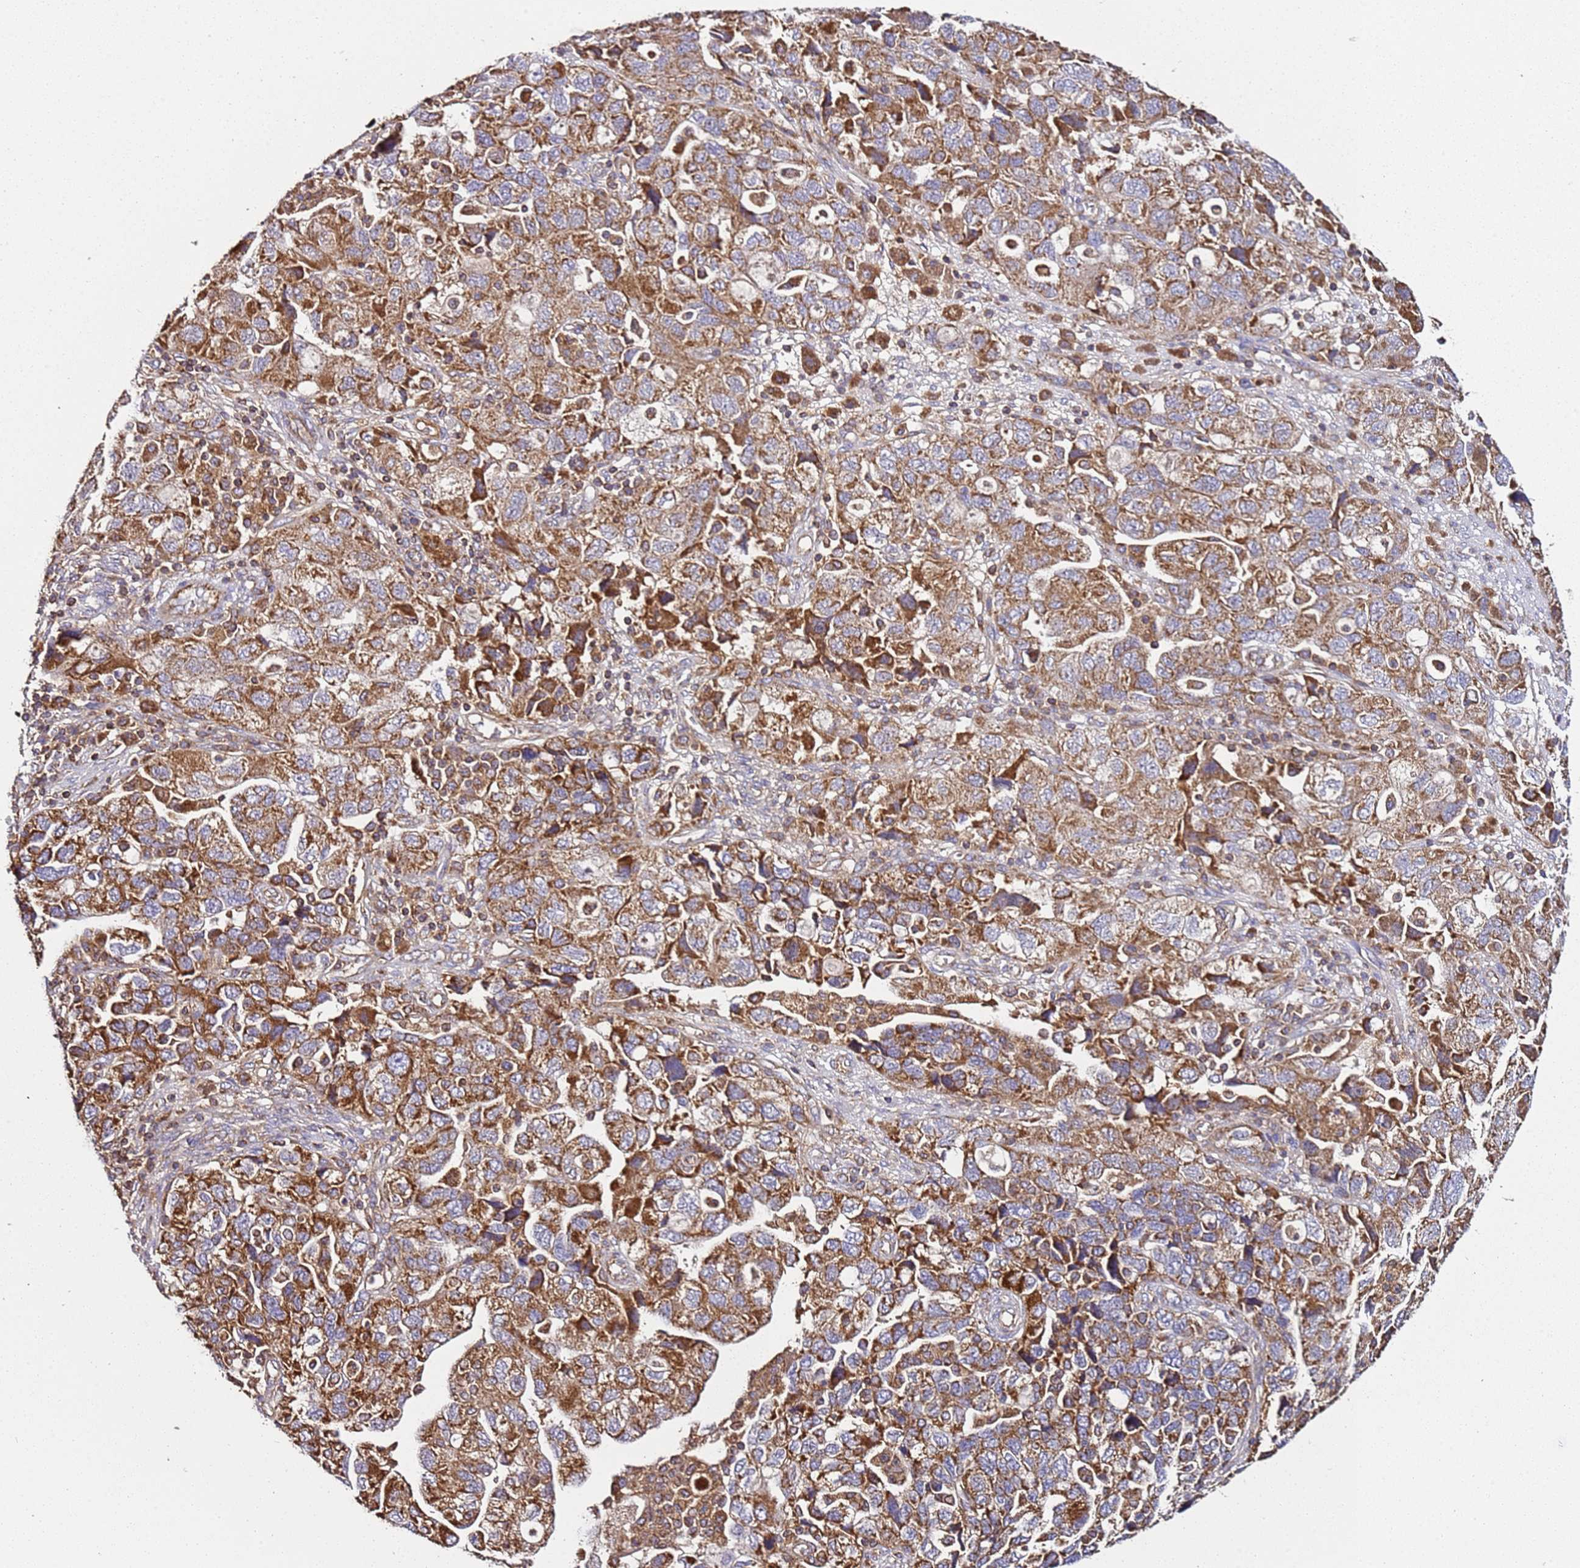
{"staining": {"intensity": "moderate", "quantity": ">75%", "location": "cytoplasmic/membranous"}, "tissue": "ovarian cancer", "cell_type": "Tumor cells", "image_type": "cancer", "snomed": [{"axis": "morphology", "description": "Carcinoma, NOS"}, {"axis": "morphology", "description": "Cystadenocarcinoma, serous, NOS"}, {"axis": "topography", "description": "Ovary"}], "caption": "A high-resolution photomicrograph shows IHC staining of ovarian carcinoma, which displays moderate cytoplasmic/membranous staining in approximately >75% of tumor cells. The staining was performed using DAB (3,3'-diaminobenzidine) to visualize the protein expression in brown, while the nuclei were stained in blue with hematoxylin (Magnification: 20x).", "gene": "RMND5A", "patient": {"sex": "female", "age": 69}}